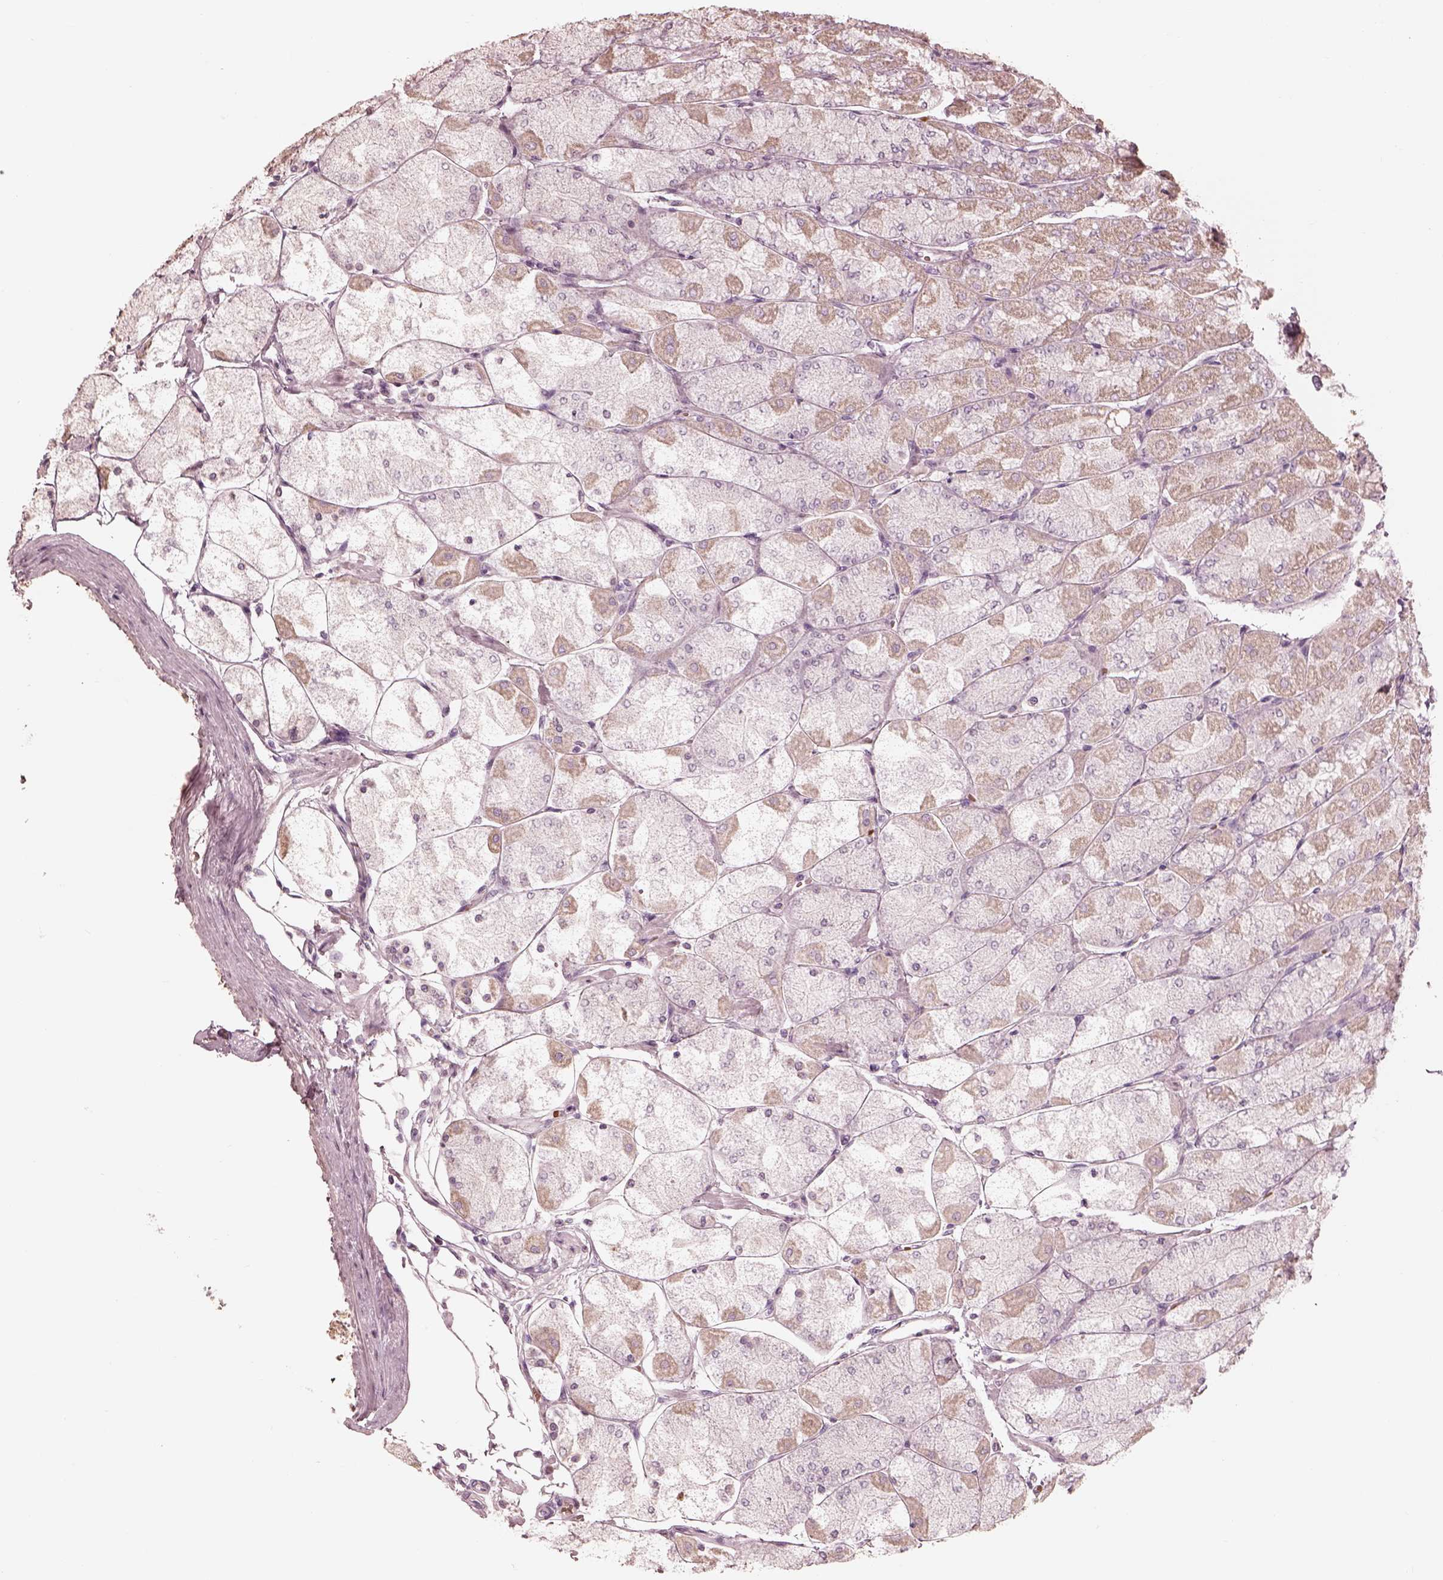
{"staining": {"intensity": "weak", "quantity": "<25%", "location": "cytoplasmic/membranous"}, "tissue": "stomach", "cell_type": "Glandular cells", "image_type": "normal", "snomed": [{"axis": "morphology", "description": "Normal tissue, NOS"}, {"axis": "topography", "description": "Stomach, upper"}], "caption": "The IHC micrograph has no significant staining in glandular cells of stomach.", "gene": "ANKLE1", "patient": {"sex": "male", "age": 60}}